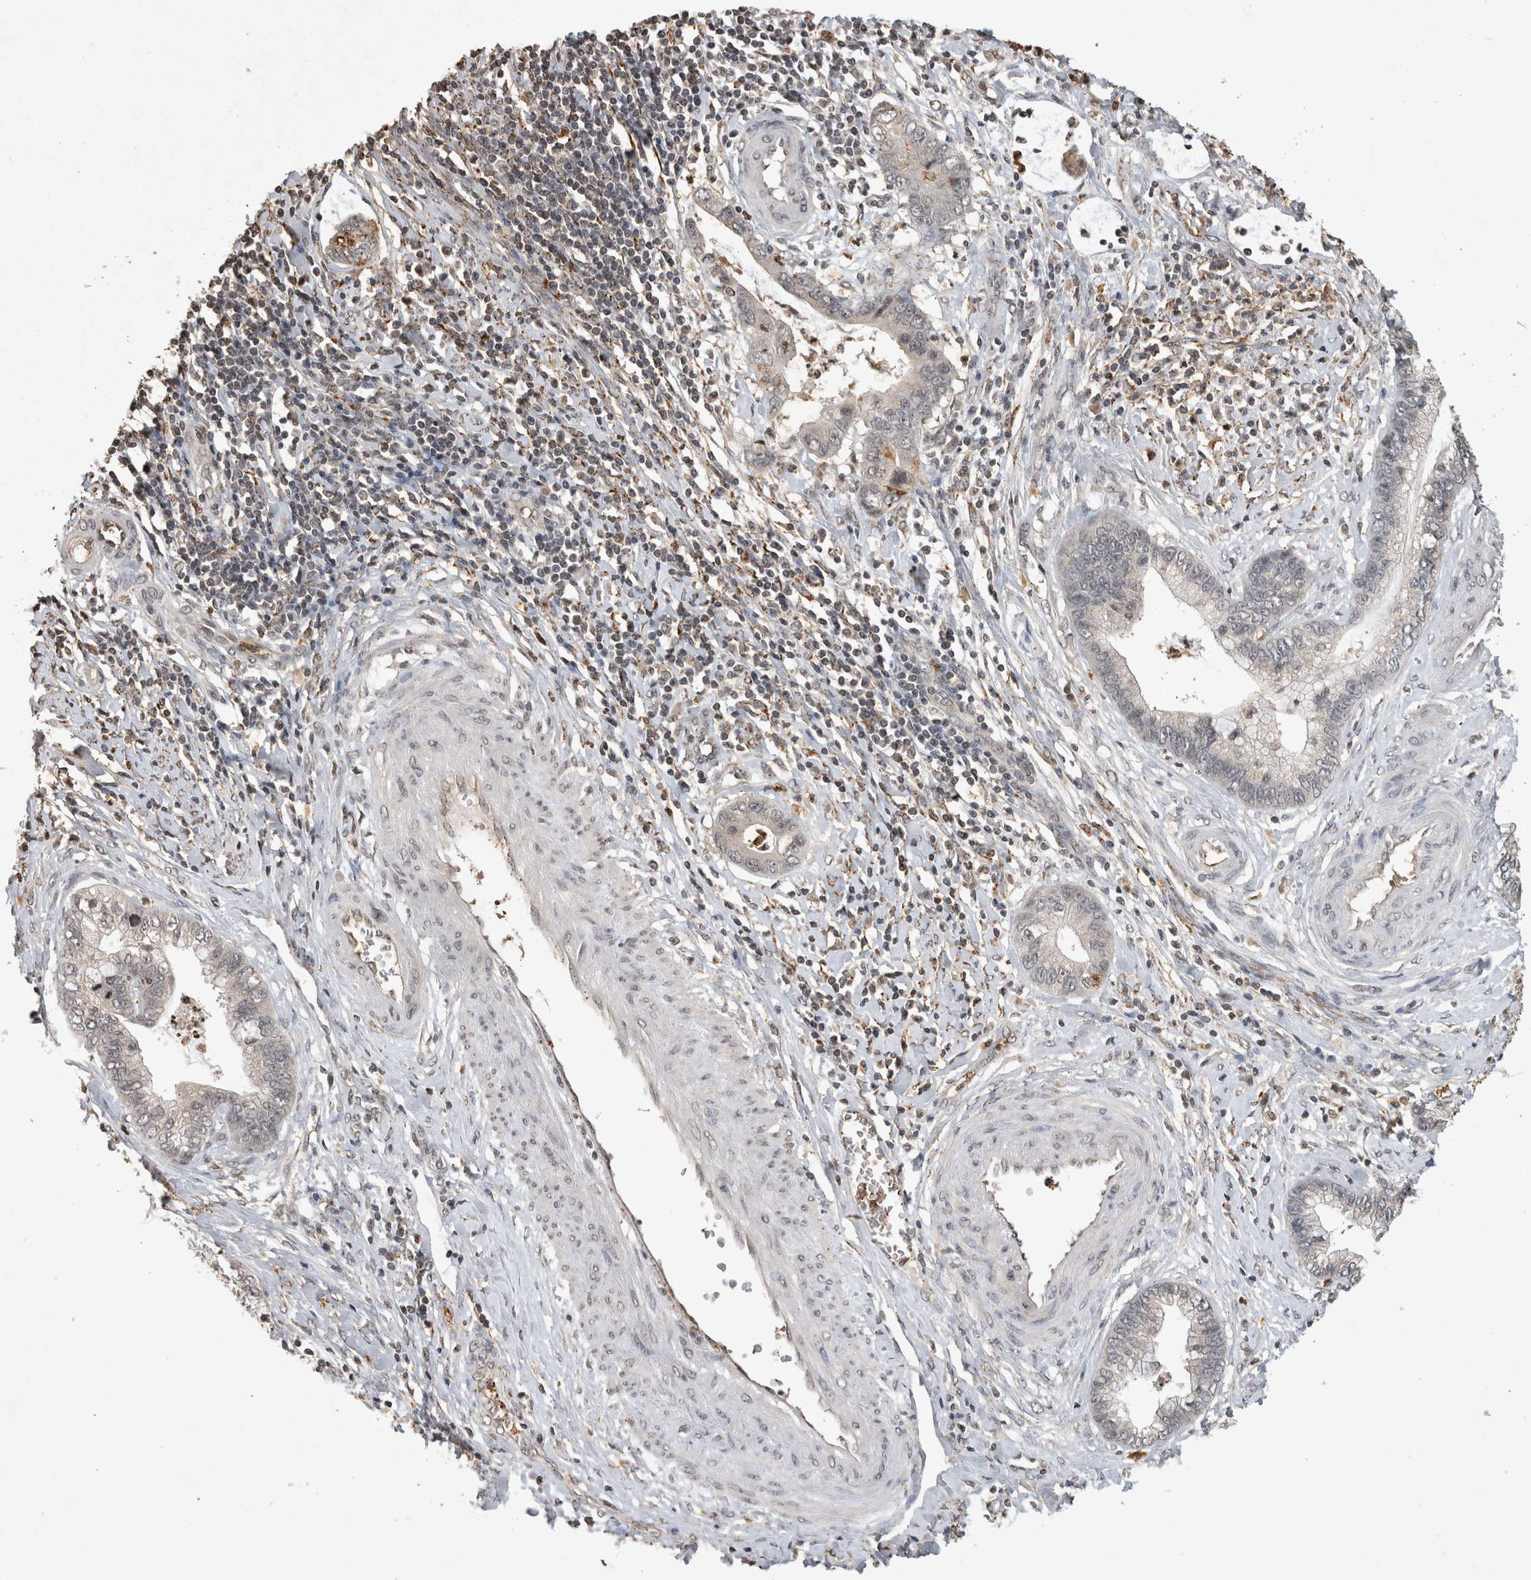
{"staining": {"intensity": "negative", "quantity": "none", "location": "none"}, "tissue": "cervical cancer", "cell_type": "Tumor cells", "image_type": "cancer", "snomed": [{"axis": "morphology", "description": "Adenocarcinoma, NOS"}, {"axis": "topography", "description": "Cervix"}], "caption": "Adenocarcinoma (cervical) was stained to show a protein in brown. There is no significant expression in tumor cells.", "gene": "HRK", "patient": {"sex": "female", "age": 44}}